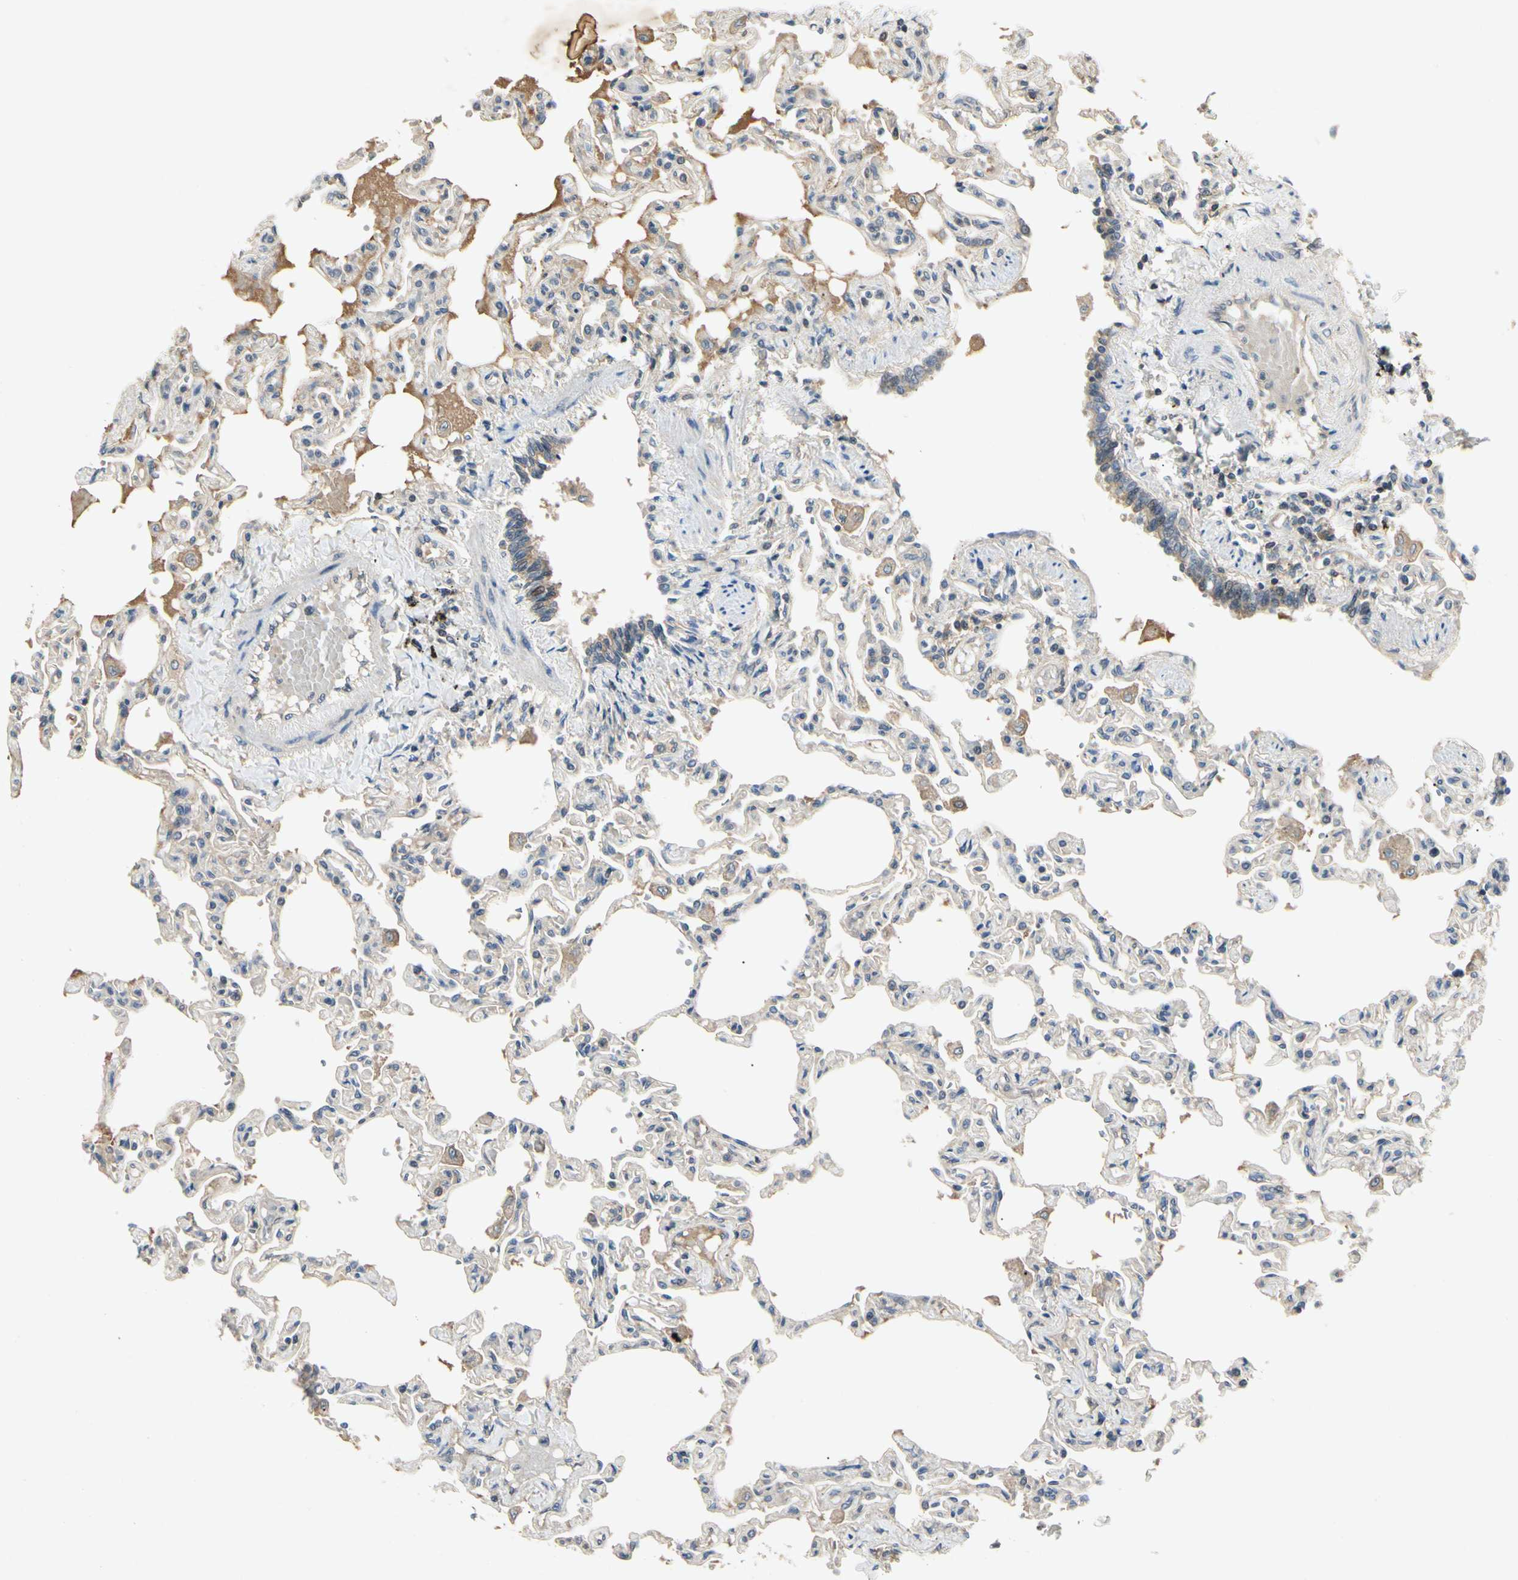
{"staining": {"intensity": "moderate", "quantity": ">75%", "location": "cytoplasmic/membranous"}, "tissue": "lung", "cell_type": "Alveolar cells", "image_type": "normal", "snomed": [{"axis": "morphology", "description": "Normal tissue, NOS"}, {"axis": "topography", "description": "Lung"}], "caption": "Immunohistochemical staining of normal lung shows moderate cytoplasmic/membranous protein expression in about >75% of alveolar cells.", "gene": "RNF14", "patient": {"sex": "male", "age": 21}}